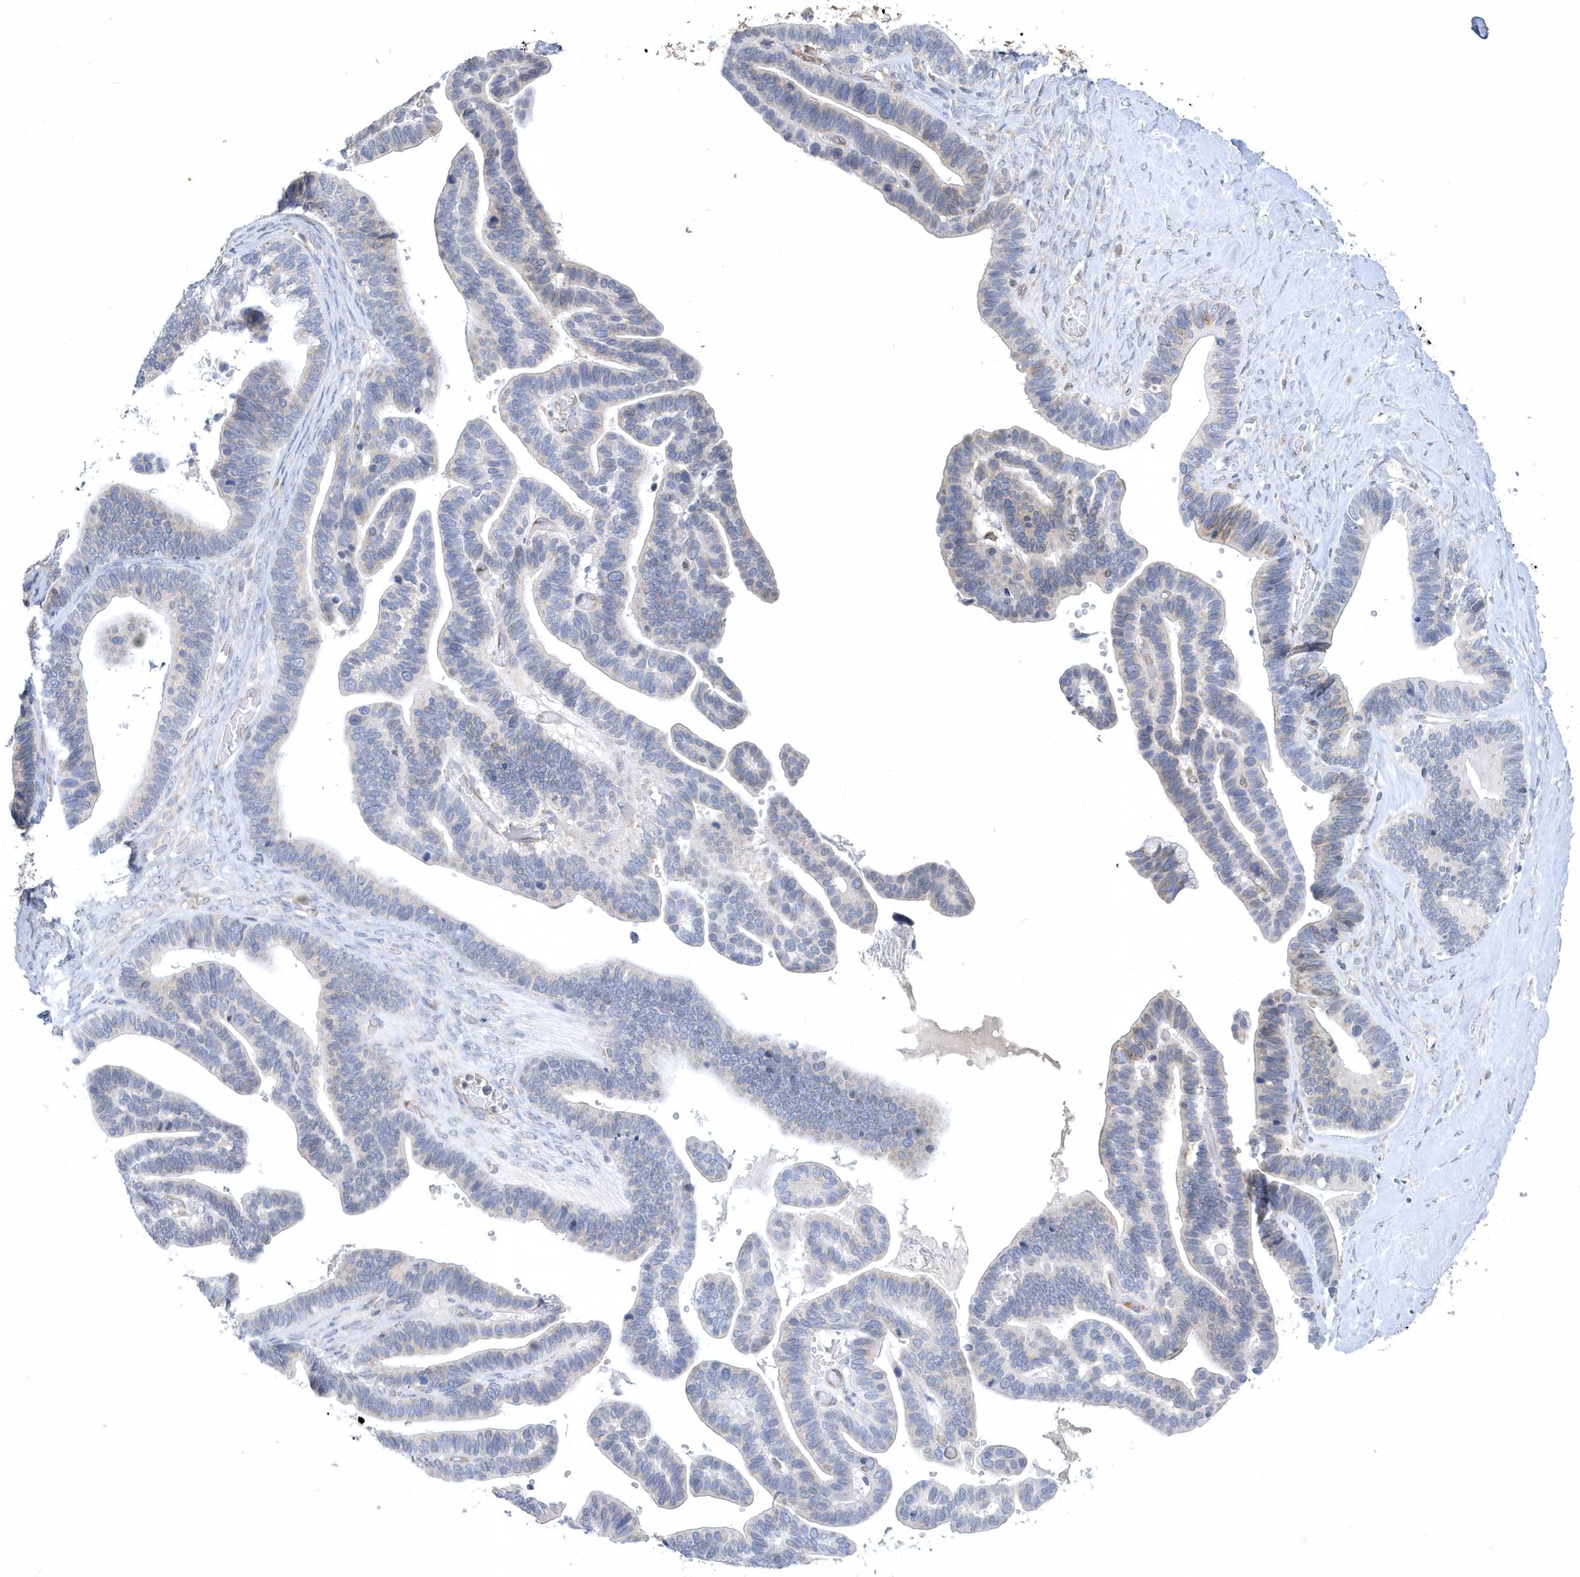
{"staining": {"intensity": "weak", "quantity": "<25%", "location": "cytoplasmic/membranous"}, "tissue": "ovarian cancer", "cell_type": "Tumor cells", "image_type": "cancer", "snomed": [{"axis": "morphology", "description": "Cystadenocarcinoma, serous, NOS"}, {"axis": "topography", "description": "Ovary"}], "caption": "This micrograph is of ovarian cancer stained with immunohistochemistry to label a protein in brown with the nuclei are counter-stained blue. There is no positivity in tumor cells.", "gene": "DGAT1", "patient": {"sex": "female", "age": 56}}